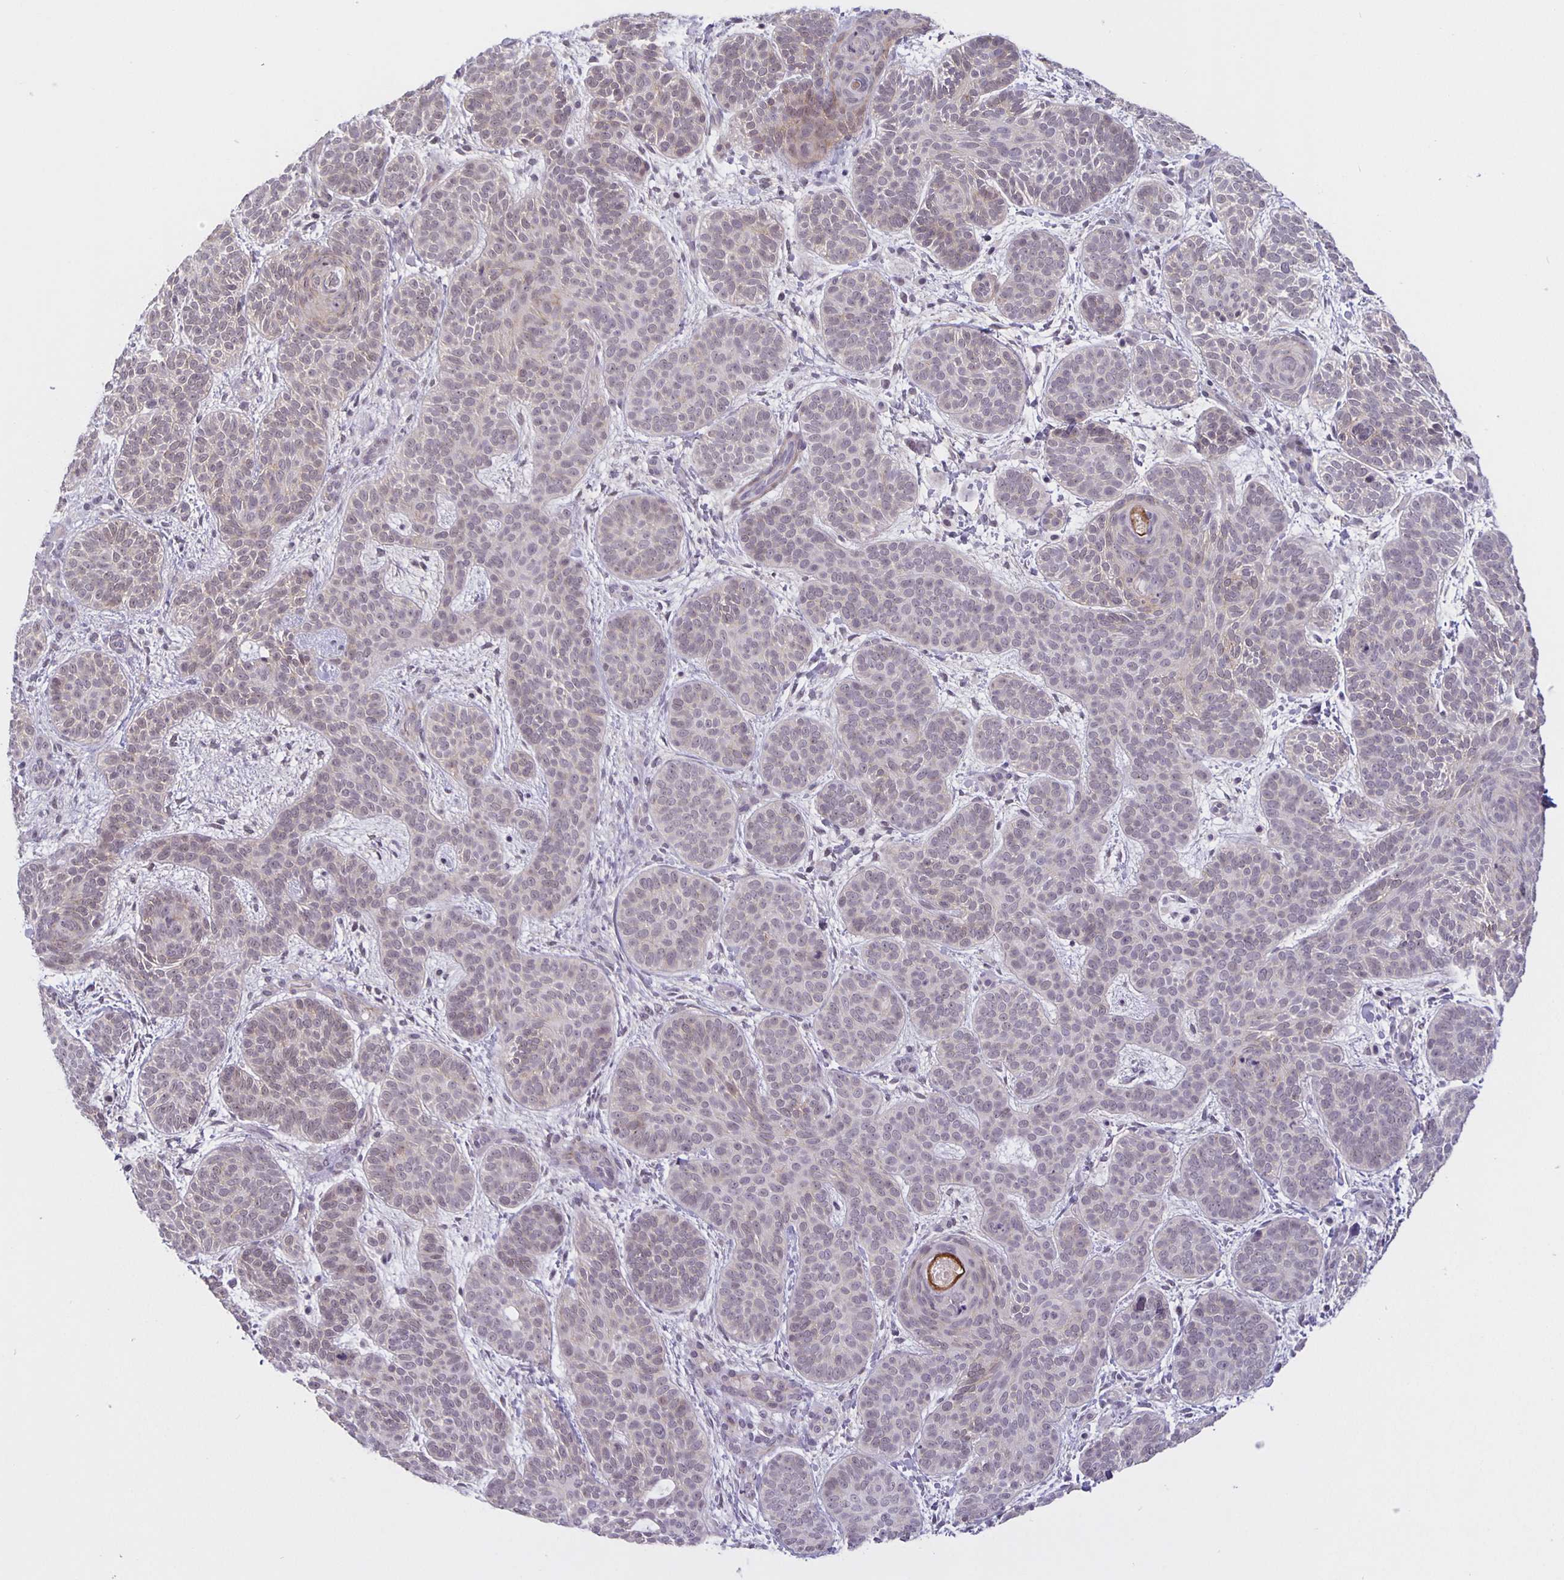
{"staining": {"intensity": "negative", "quantity": "none", "location": "none"}, "tissue": "skin cancer", "cell_type": "Tumor cells", "image_type": "cancer", "snomed": [{"axis": "morphology", "description": "Basal cell carcinoma"}, {"axis": "topography", "description": "Skin"}], "caption": "The photomicrograph reveals no staining of tumor cells in skin cancer (basal cell carcinoma).", "gene": "ARVCF", "patient": {"sex": "female", "age": 82}}